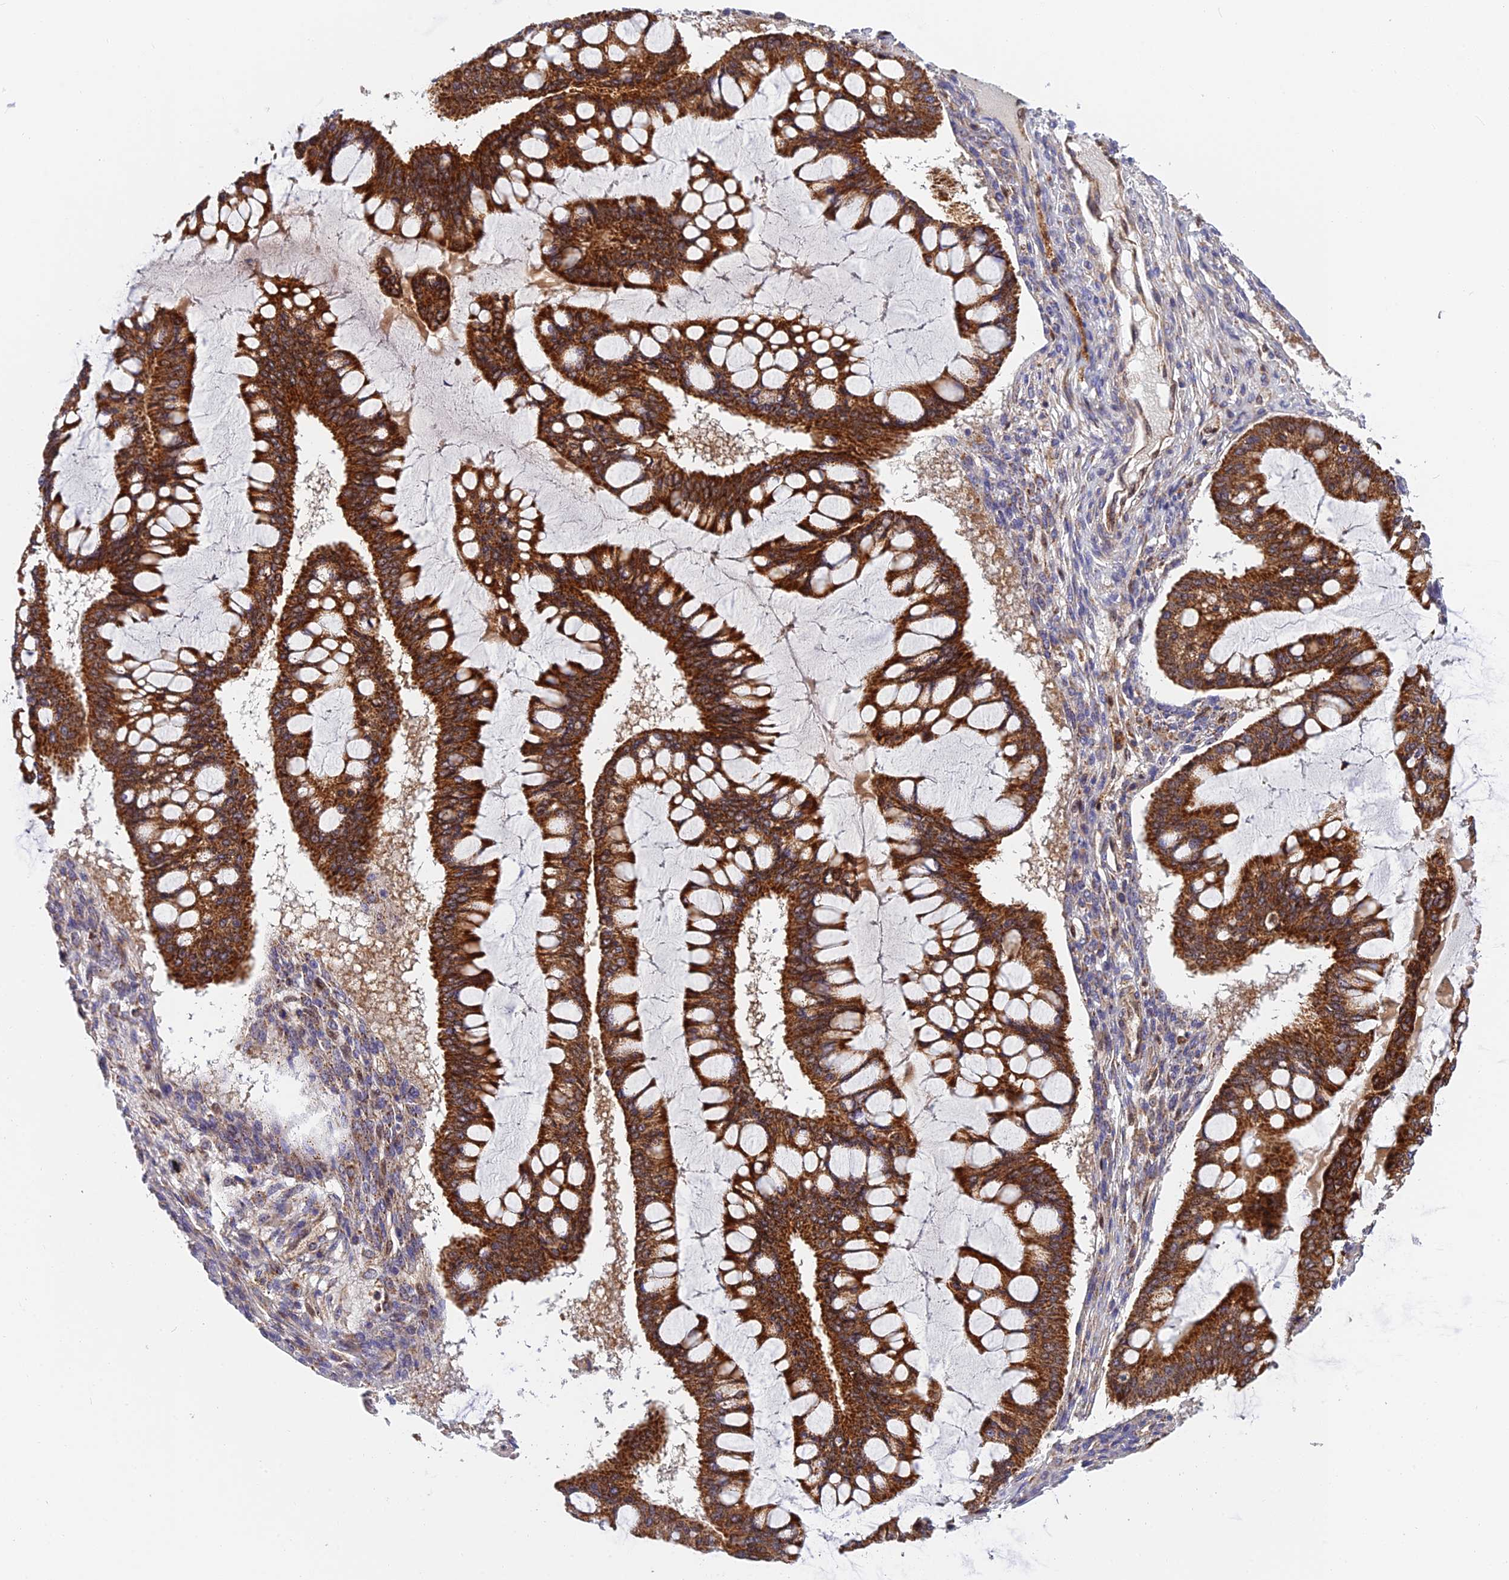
{"staining": {"intensity": "strong", "quantity": ">75%", "location": "cytoplasmic/membranous"}, "tissue": "ovarian cancer", "cell_type": "Tumor cells", "image_type": "cancer", "snomed": [{"axis": "morphology", "description": "Cystadenocarcinoma, mucinous, NOS"}, {"axis": "topography", "description": "Ovary"}], "caption": "Immunohistochemistry of human ovarian cancer exhibits high levels of strong cytoplasmic/membranous staining in approximately >75% of tumor cells.", "gene": "PODNL1", "patient": {"sex": "female", "age": 73}}